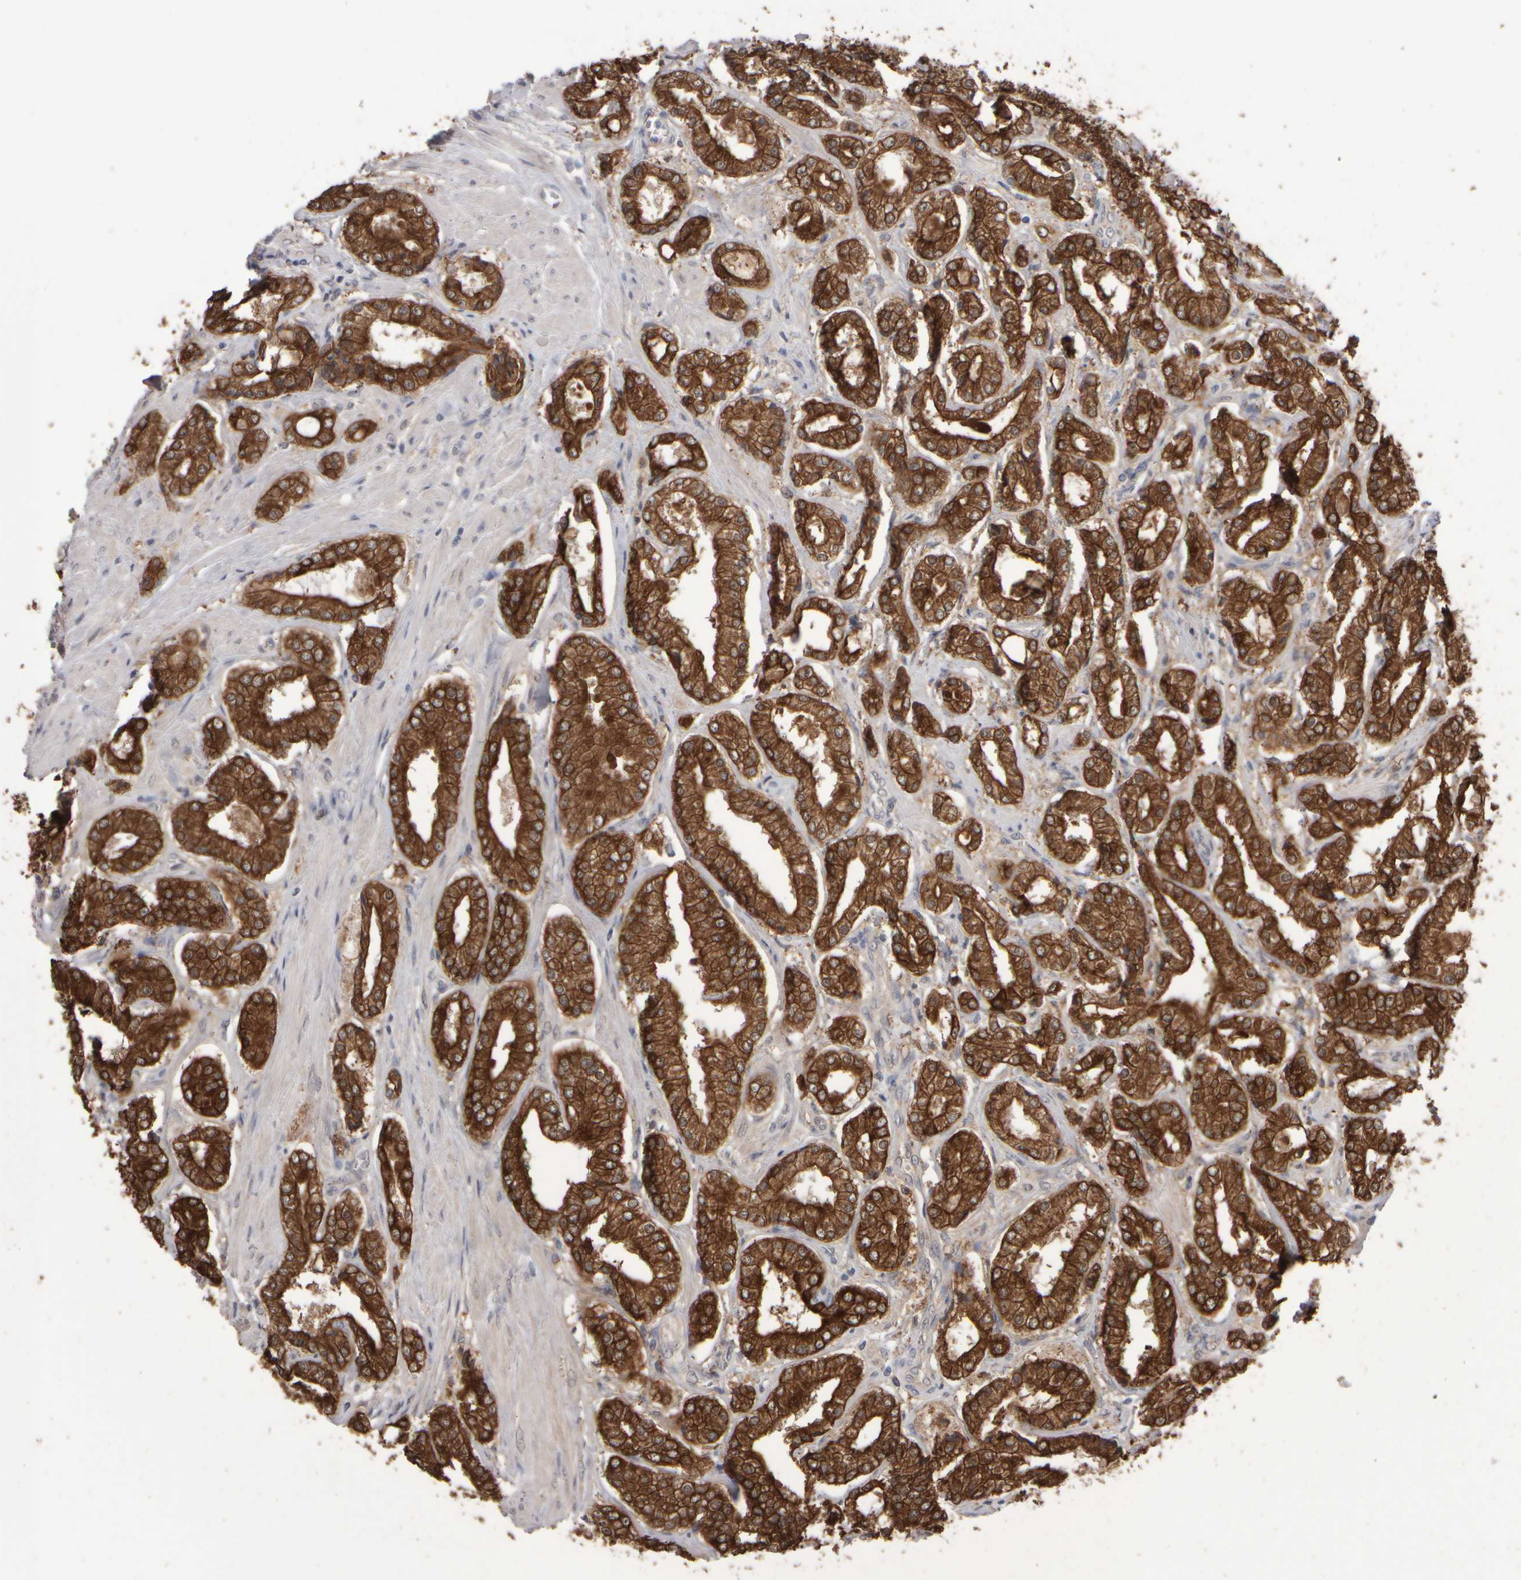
{"staining": {"intensity": "strong", "quantity": ">75%", "location": "cytoplasmic/membranous"}, "tissue": "prostate cancer", "cell_type": "Tumor cells", "image_type": "cancer", "snomed": [{"axis": "morphology", "description": "Adenocarcinoma, Low grade"}, {"axis": "topography", "description": "Prostate"}], "caption": "A high-resolution image shows immunohistochemistry (IHC) staining of adenocarcinoma (low-grade) (prostate), which shows strong cytoplasmic/membranous positivity in approximately >75% of tumor cells.", "gene": "EPHX2", "patient": {"sex": "male", "age": 62}}